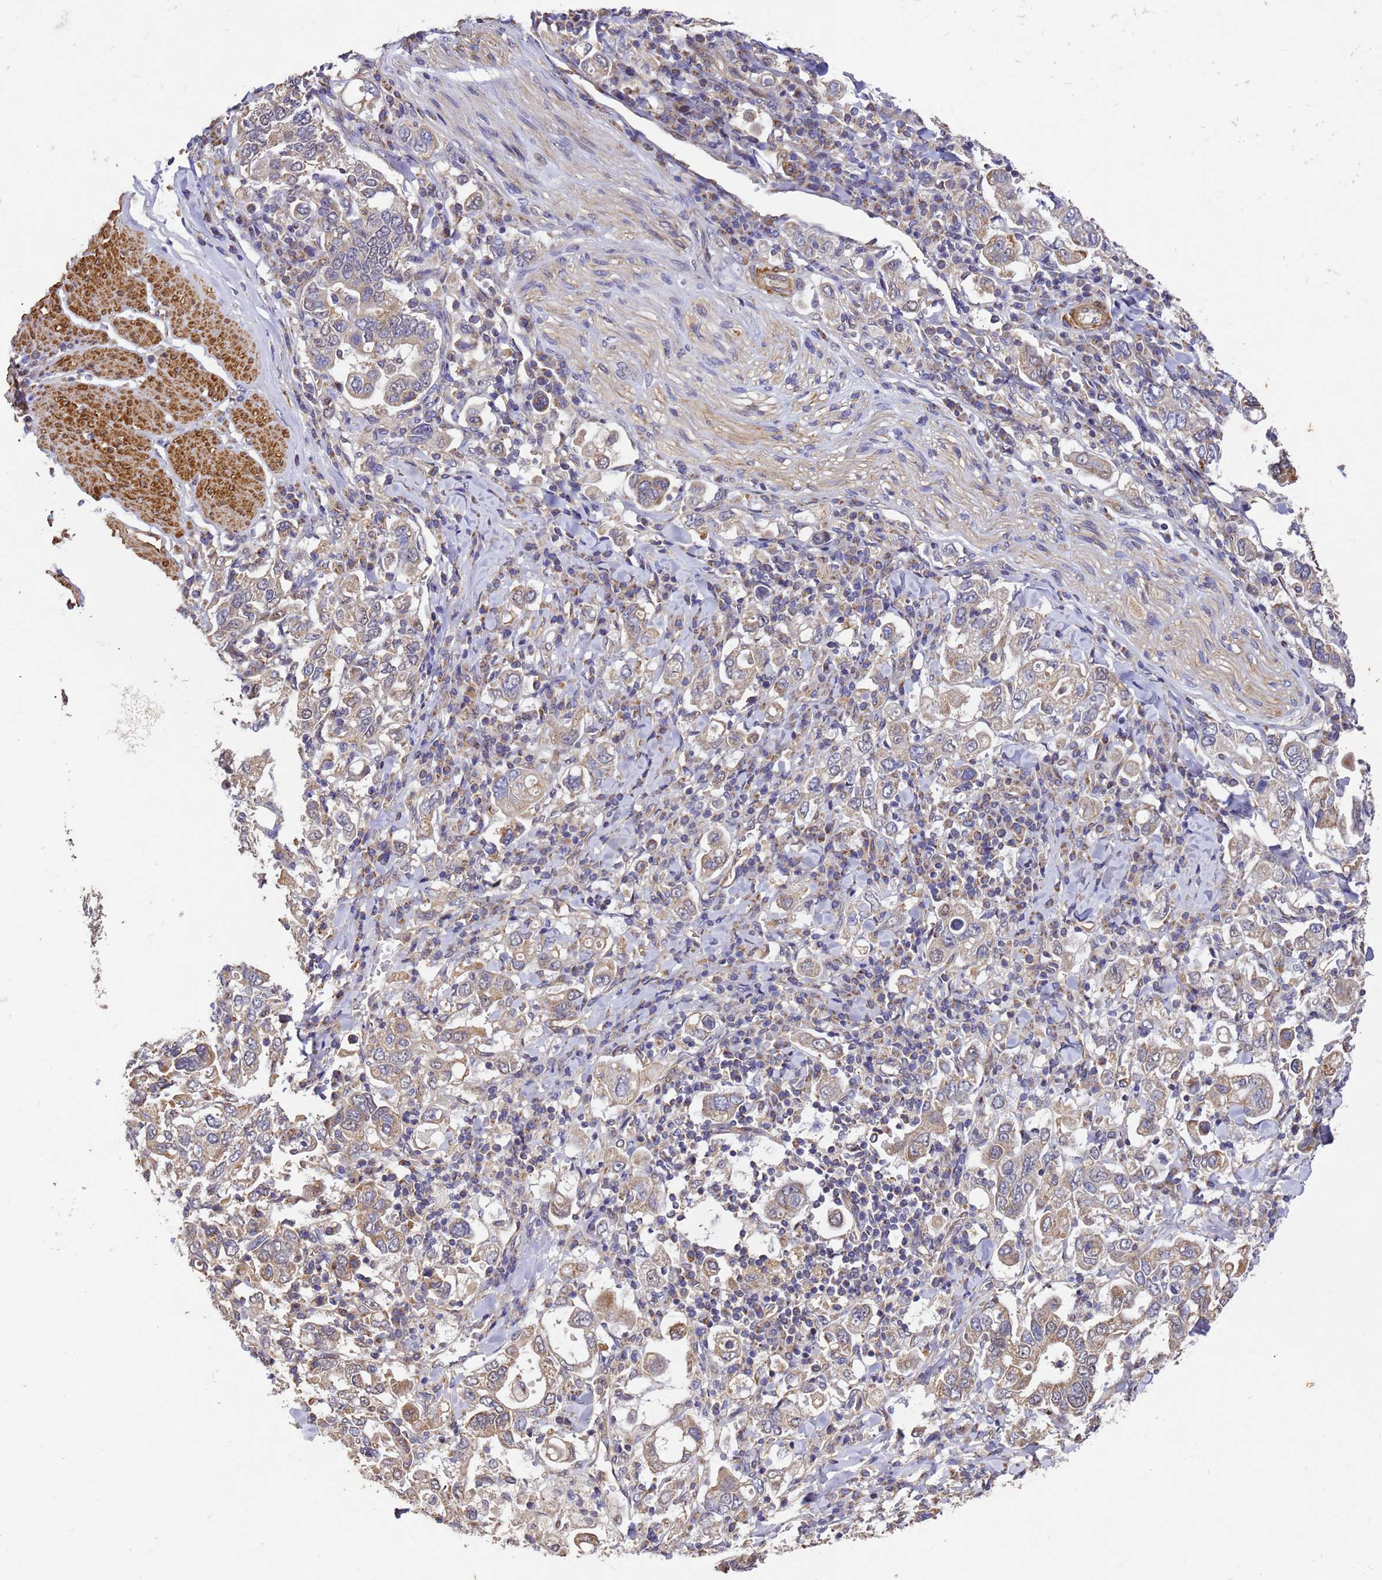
{"staining": {"intensity": "weak", "quantity": ">75%", "location": "cytoplasmic/membranous"}, "tissue": "stomach cancer", "cell_type": "Tumor cells", "image_type": "cancer", "snomed": [{"axis": "morphology", "description": "Adenocarcinoma, NOS"}, {"axis": "topography", "description": "Stomach, upper"}], "caption": "IHC photomicrograph of neoplastic tissue: stomach cancer (adenocarcinoma) stained using immunohistochemistry displays low levels of weak protein expression localized specifically in the cytoplasmic/membranous of tumor cells, appearing as a cytoplasmic/membranous brown color.", "gene": "RSPRY1", "patient": {"sex": "male", "age": 62}}